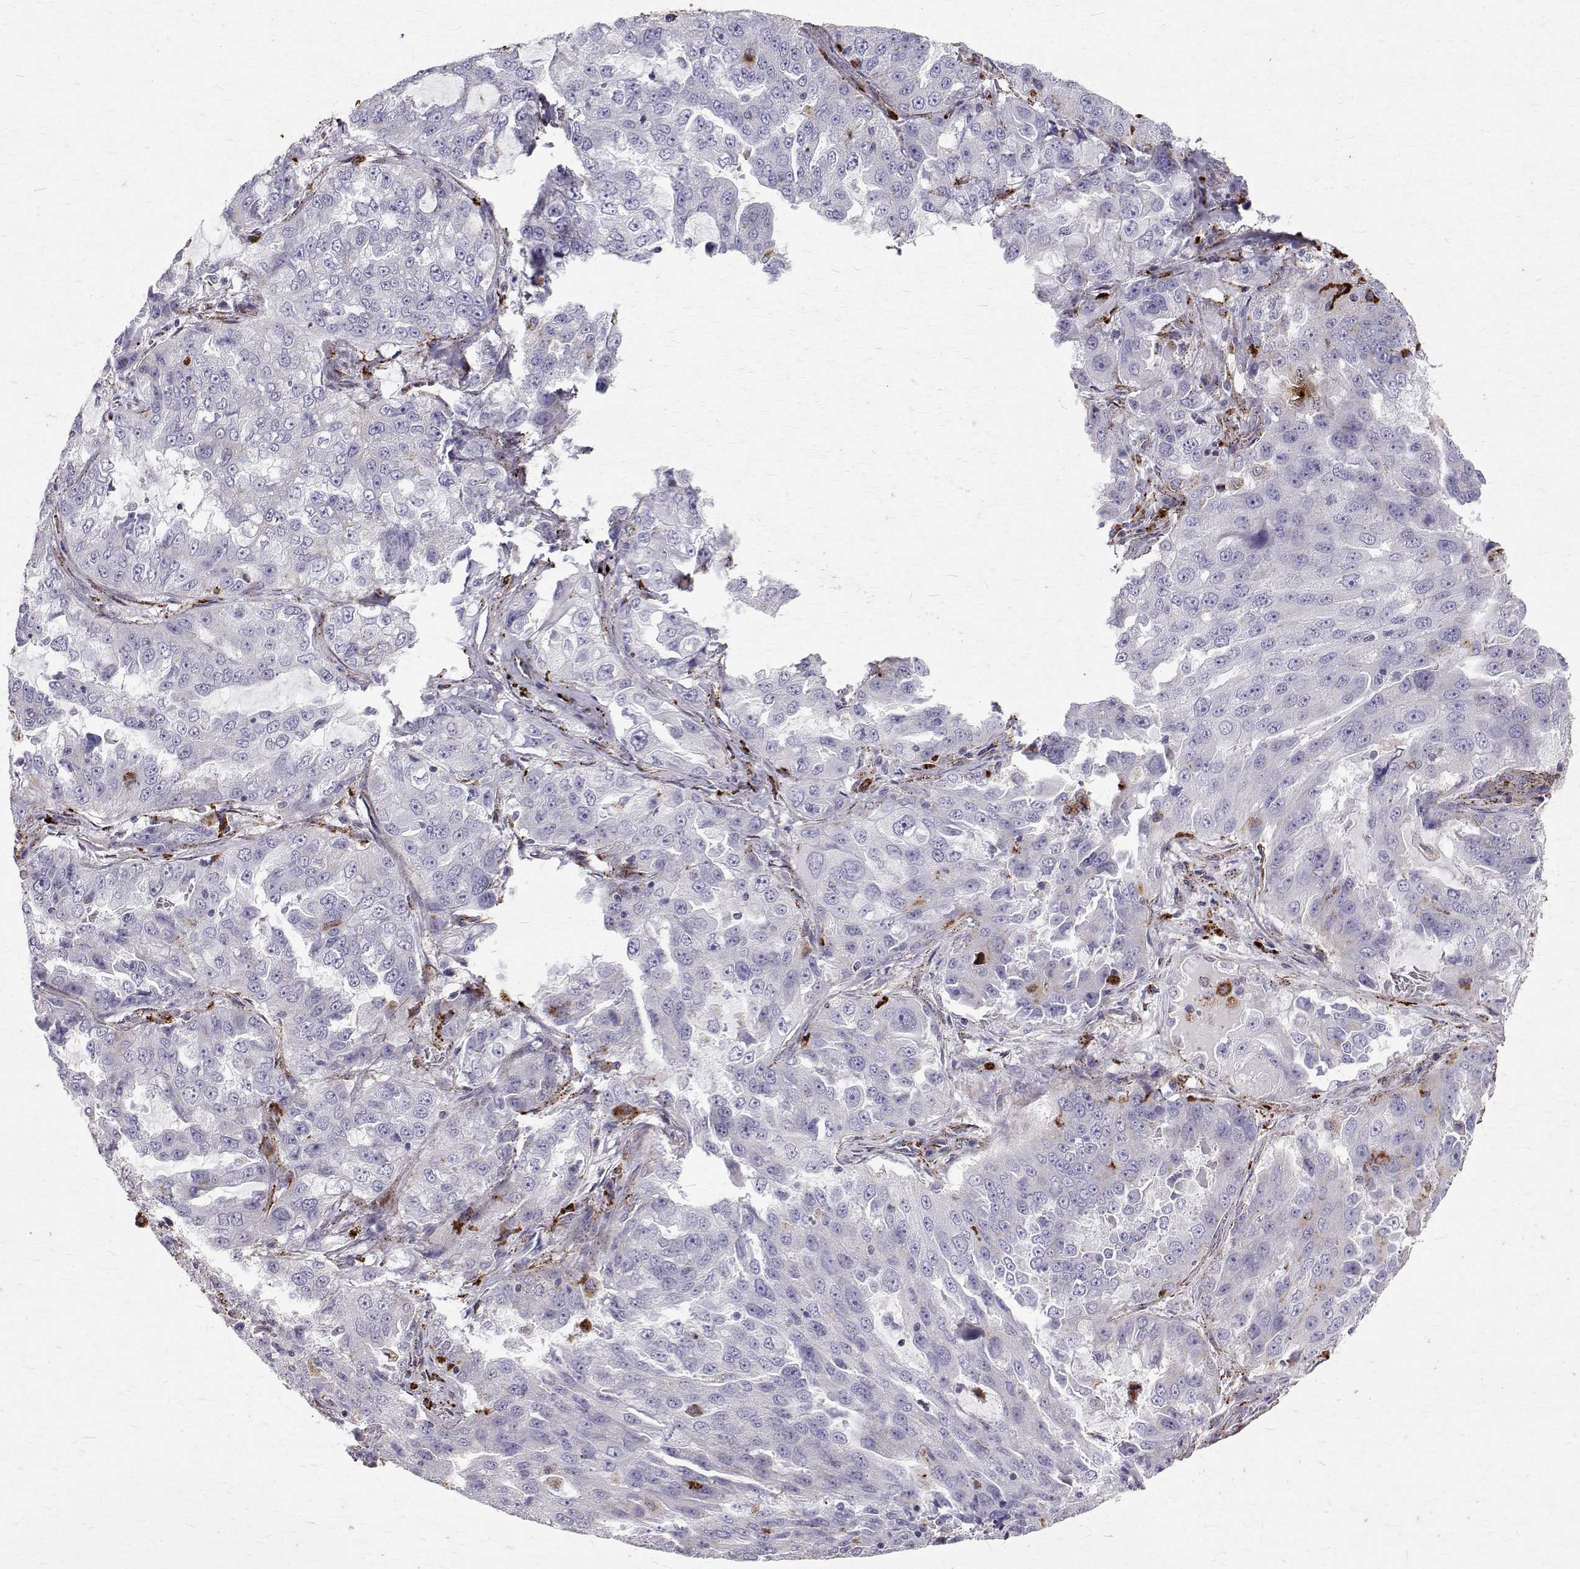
{"staining": {"intensity": "negative", "quantity": "none", "location": "none"}, "tissue": "lung cancer", "cell_type": "Tumor cells", "image_type": "cancer", "snomed": [{"axis": "morphology", "description": "Adenocarcinoma, NOS"}, {"axis": "topography", "description": "Lung"}], "caption": "The image demonstrates no staining of tumor cells in adenocarcinoma (lung).", "gene": "TPP1", "patient": {"sex": "female", "age": 61}}